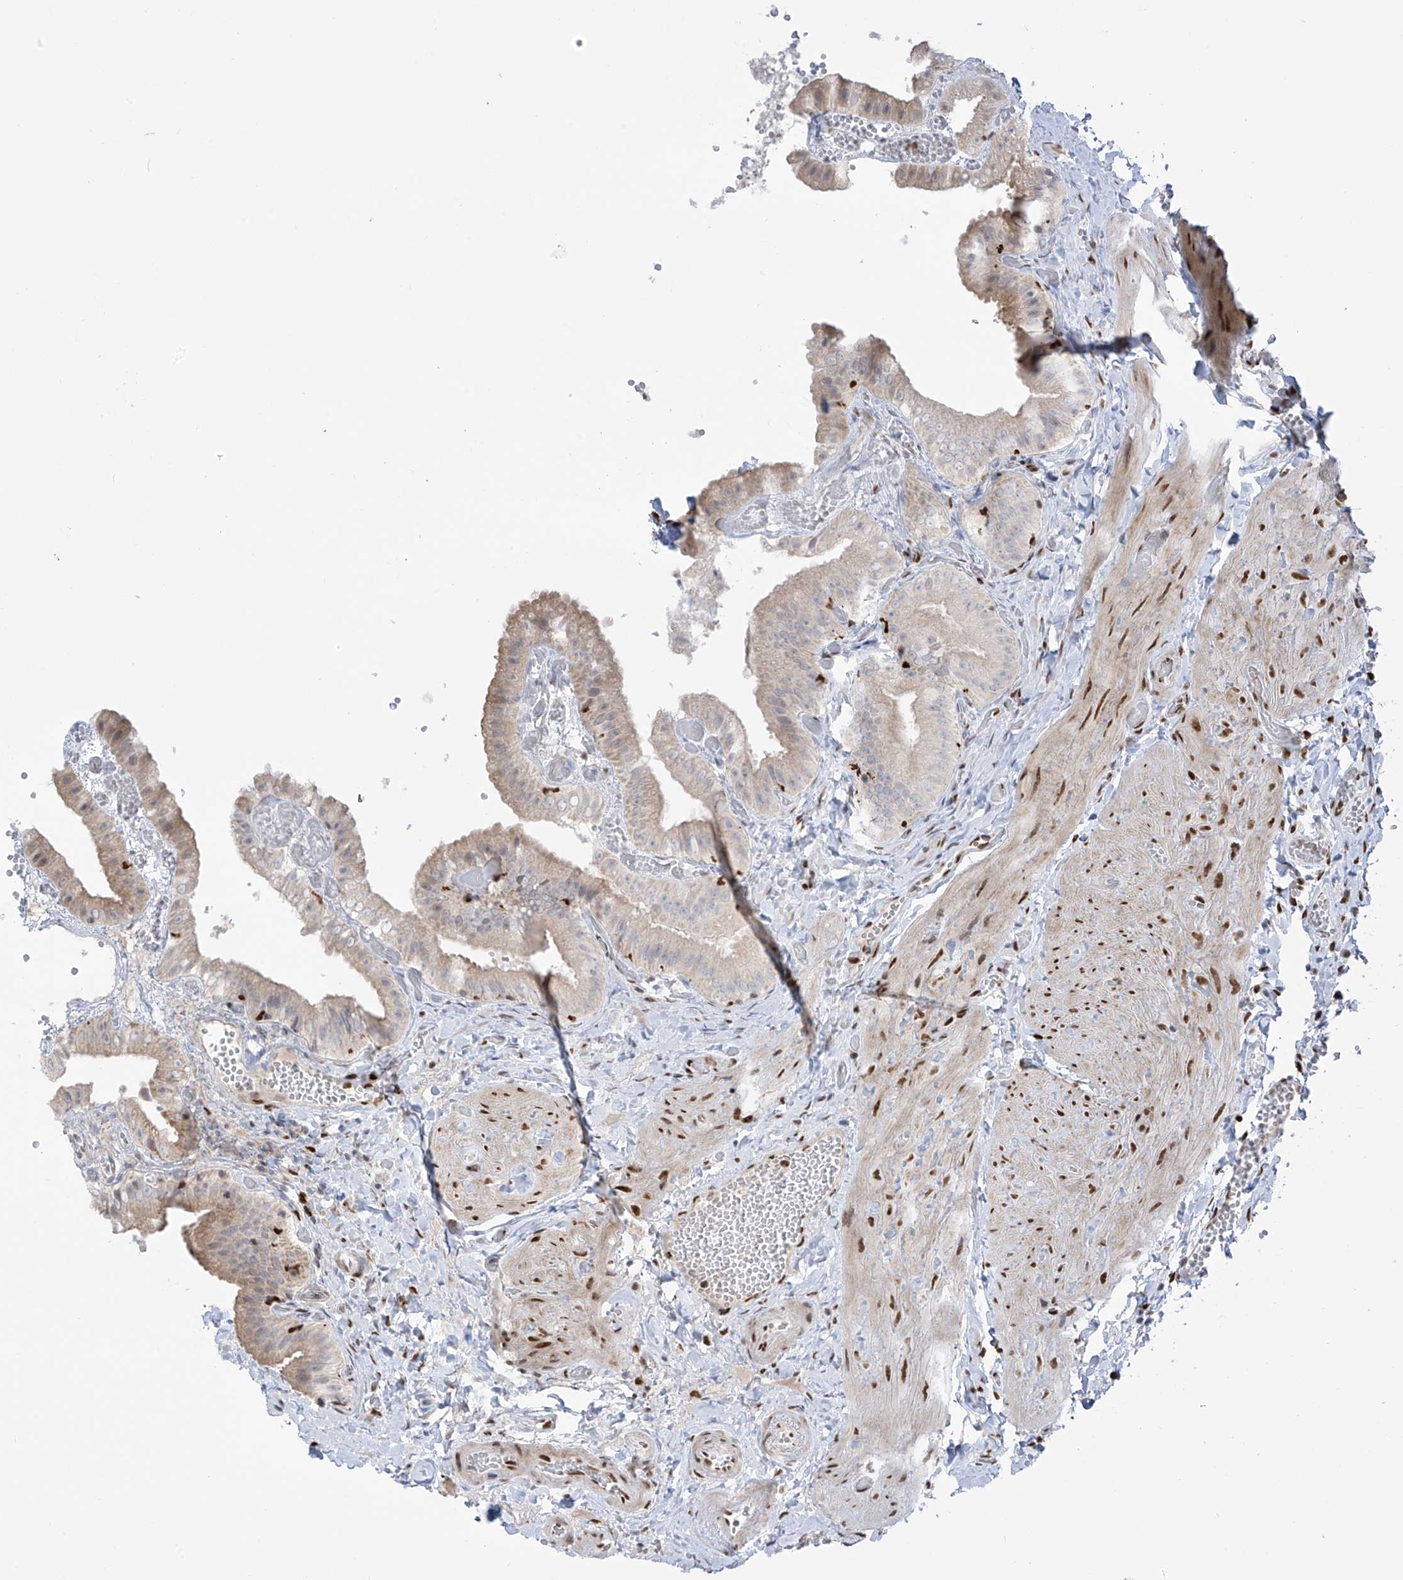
{"staining": {"intensity": "weak", "quantity": ">75%", "location": "cytoplasmic/membranous"}, "tissue": "gallbladder", "cell_type": "Glandular cells", "image_type": "normal", "snomed": [{"axis": "morphology", "description": "Normal tissue, NOS"}, {"axis": "topography", "description": "Gallbladder"}], "caption": "Immunohistochemistry micrograph of unremarkable gallbladder: gallbladder stained using immunohistochemistry exhibits low levels of weak protein expression localized specifically in the cytoplasmic/membranous of glandular cells, appearing as a cytoplasmic/membranous brown color.", "gene": "PM20D2", "patient": {"sex": "female", "age": 64}}